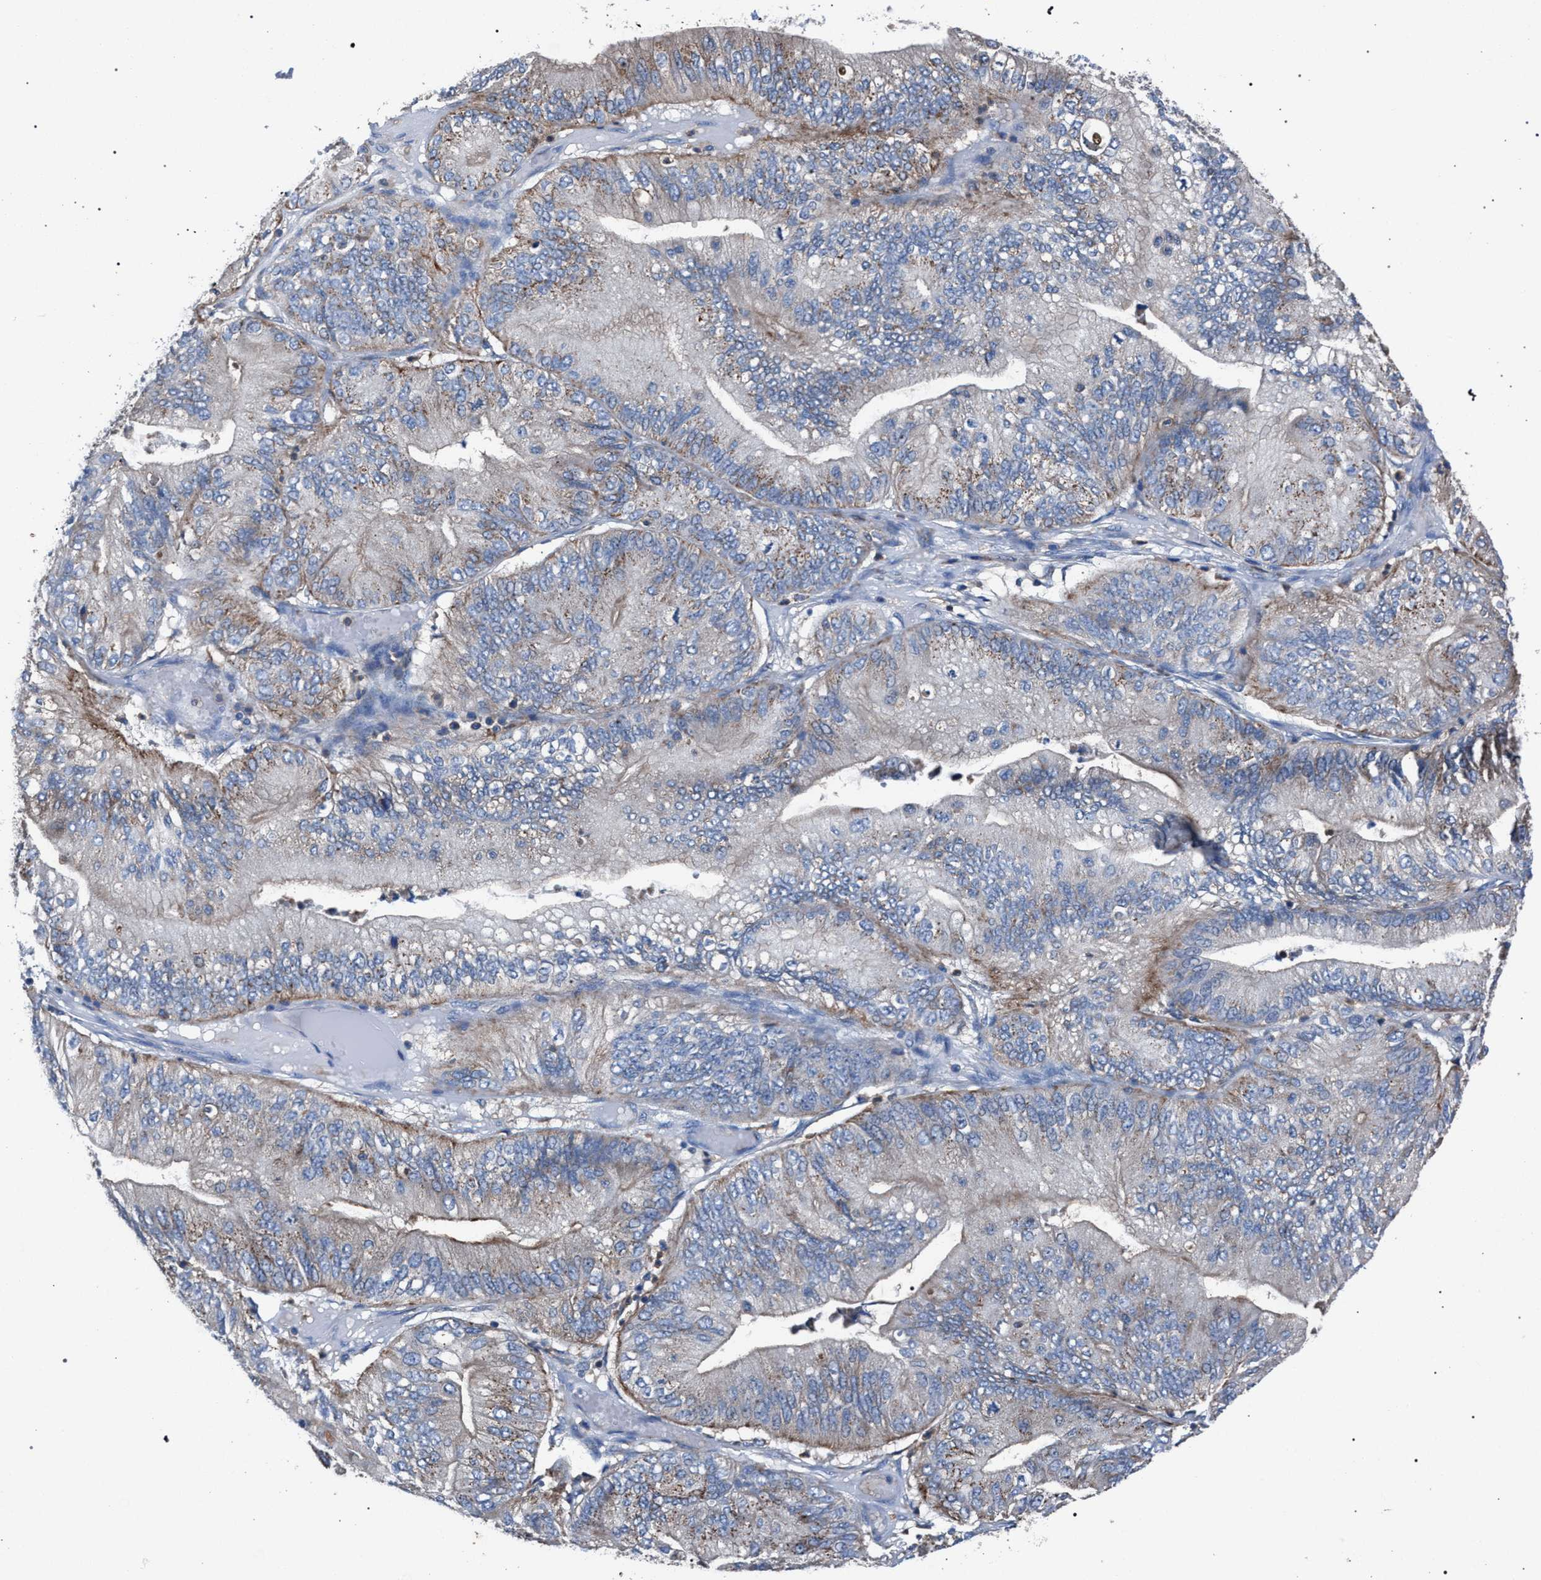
{"staining": {"intensity": "weak", "quantity": "25%-75%", "location": "cytoplasmic/membranous"}, "tissue": "ovarian cancer", "cell_type": "Tumor cells", "image_type": "cancer", "snomed": [{"axis": "morphology", "description": "Cystadenocarcinoma, mucinous, NOS"}, {"axis": "topography", "description": "Ovary"}], "caption": "Immunohistochemistry staining of ovarian cancer (mucinous cystadenocarcinoma), which demonstrates low levels of weak cytoplasmic/membranous expression in approximately 25%-75% of tumor cells indicating weak cytoplasmic/membranous protein positivity. The staining was performed using DAB (3,3'-diaminobenzidine) (brown) for protein detection and nuclei were counterstained in hematoxylin (blue).", "gene": "ATP6V0A1", "patient": {"sex": "female", "age": 61}}